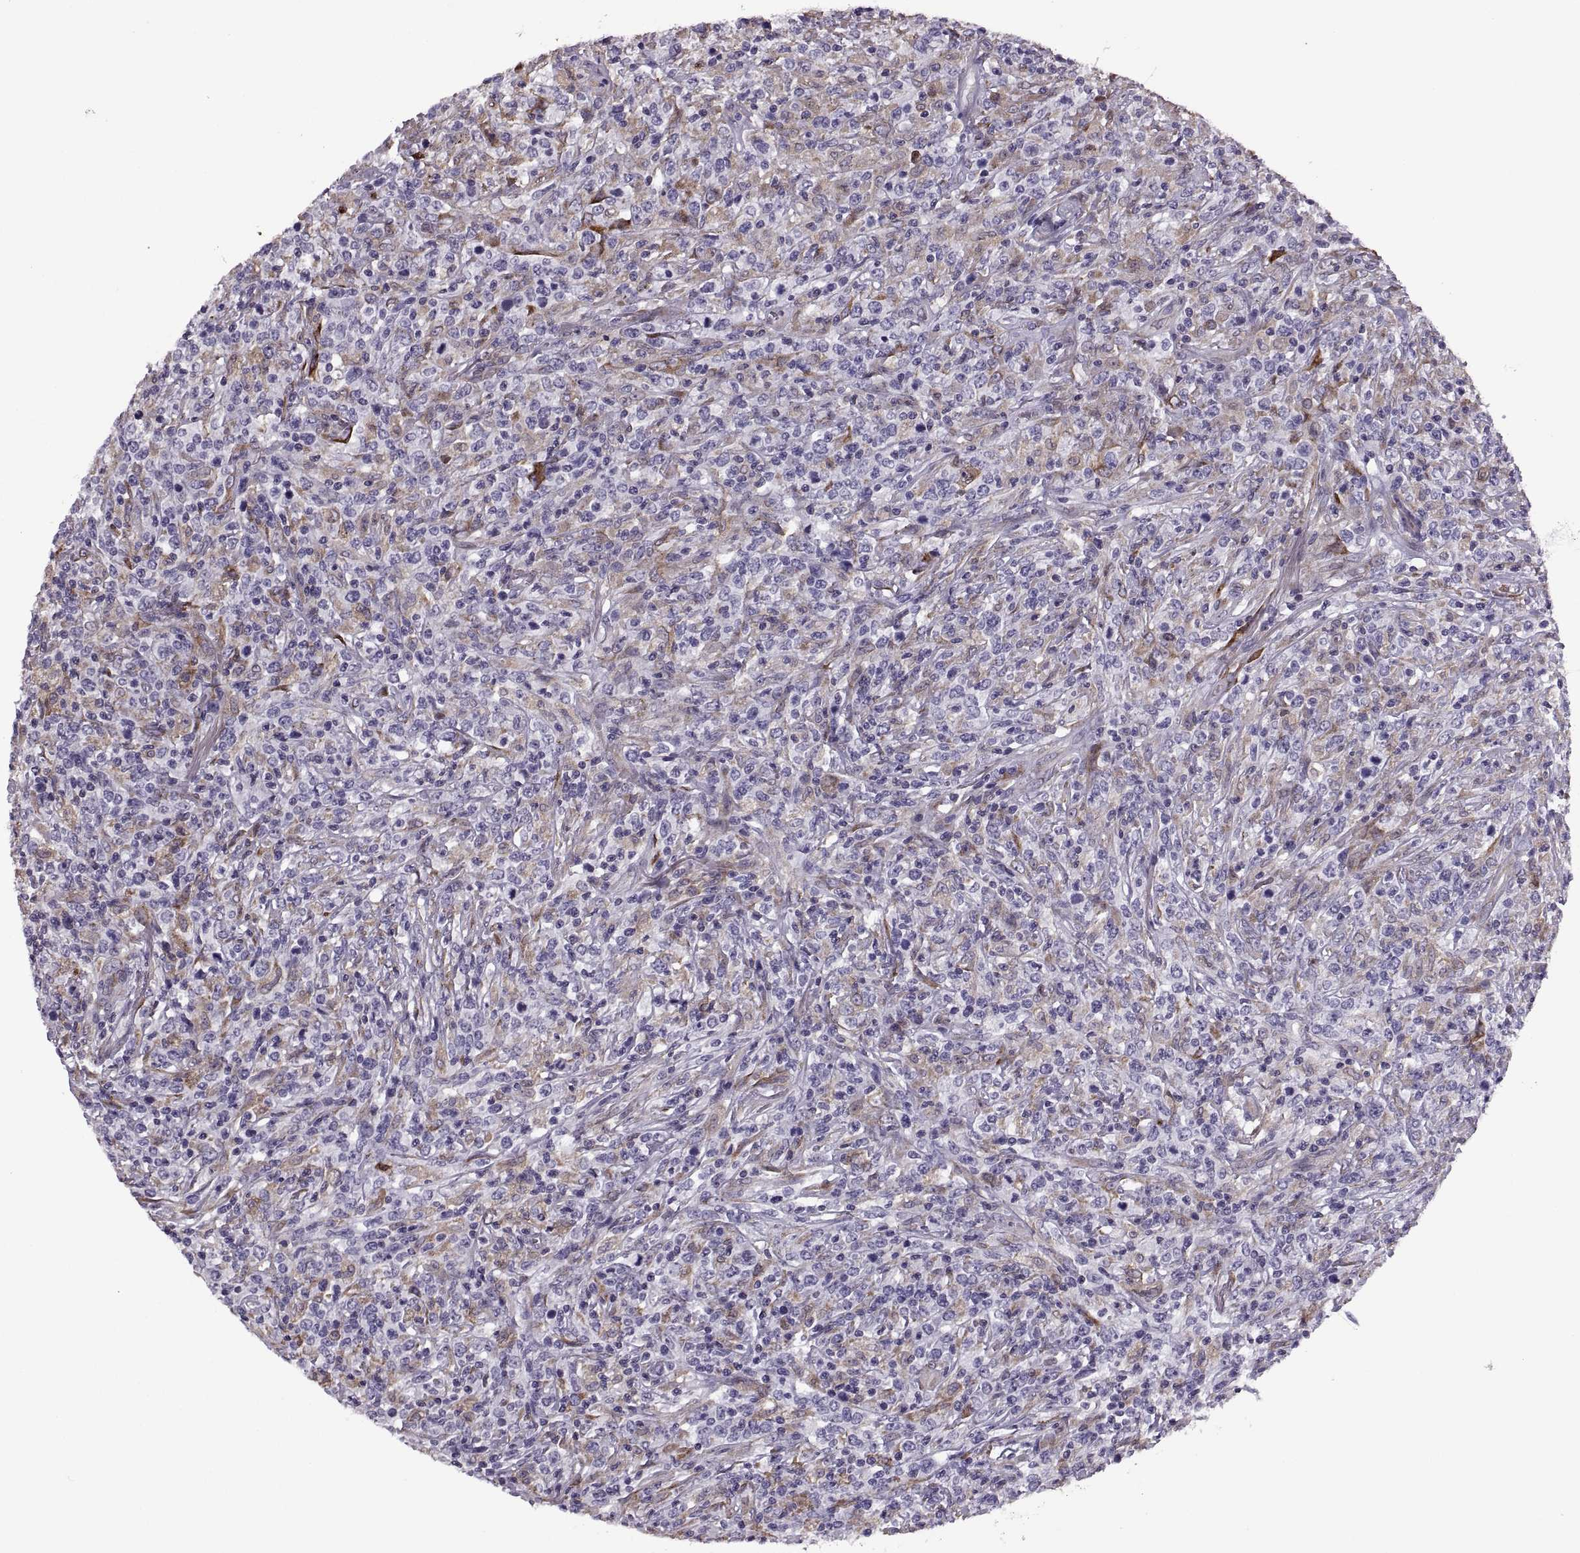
{"staining": {"intensity": "negative", "quantity": "none", "location": "none"}, "tissue": "lymphoma", "cell_type": "Tumor cells", "image_type": "cancer", "snomed": [{"axis": "morphology", "description": "Malignant lymphoma, non-Hodgkin's type, High grade"}, {"axis": "topography", "description": "Lung"}], "caption": "Lymphoma was stained to show a protein in brown. There is no significant positivity in tumor cells.", "gene": "LETM2", "patient": {"sex": "male", "age": 79}}